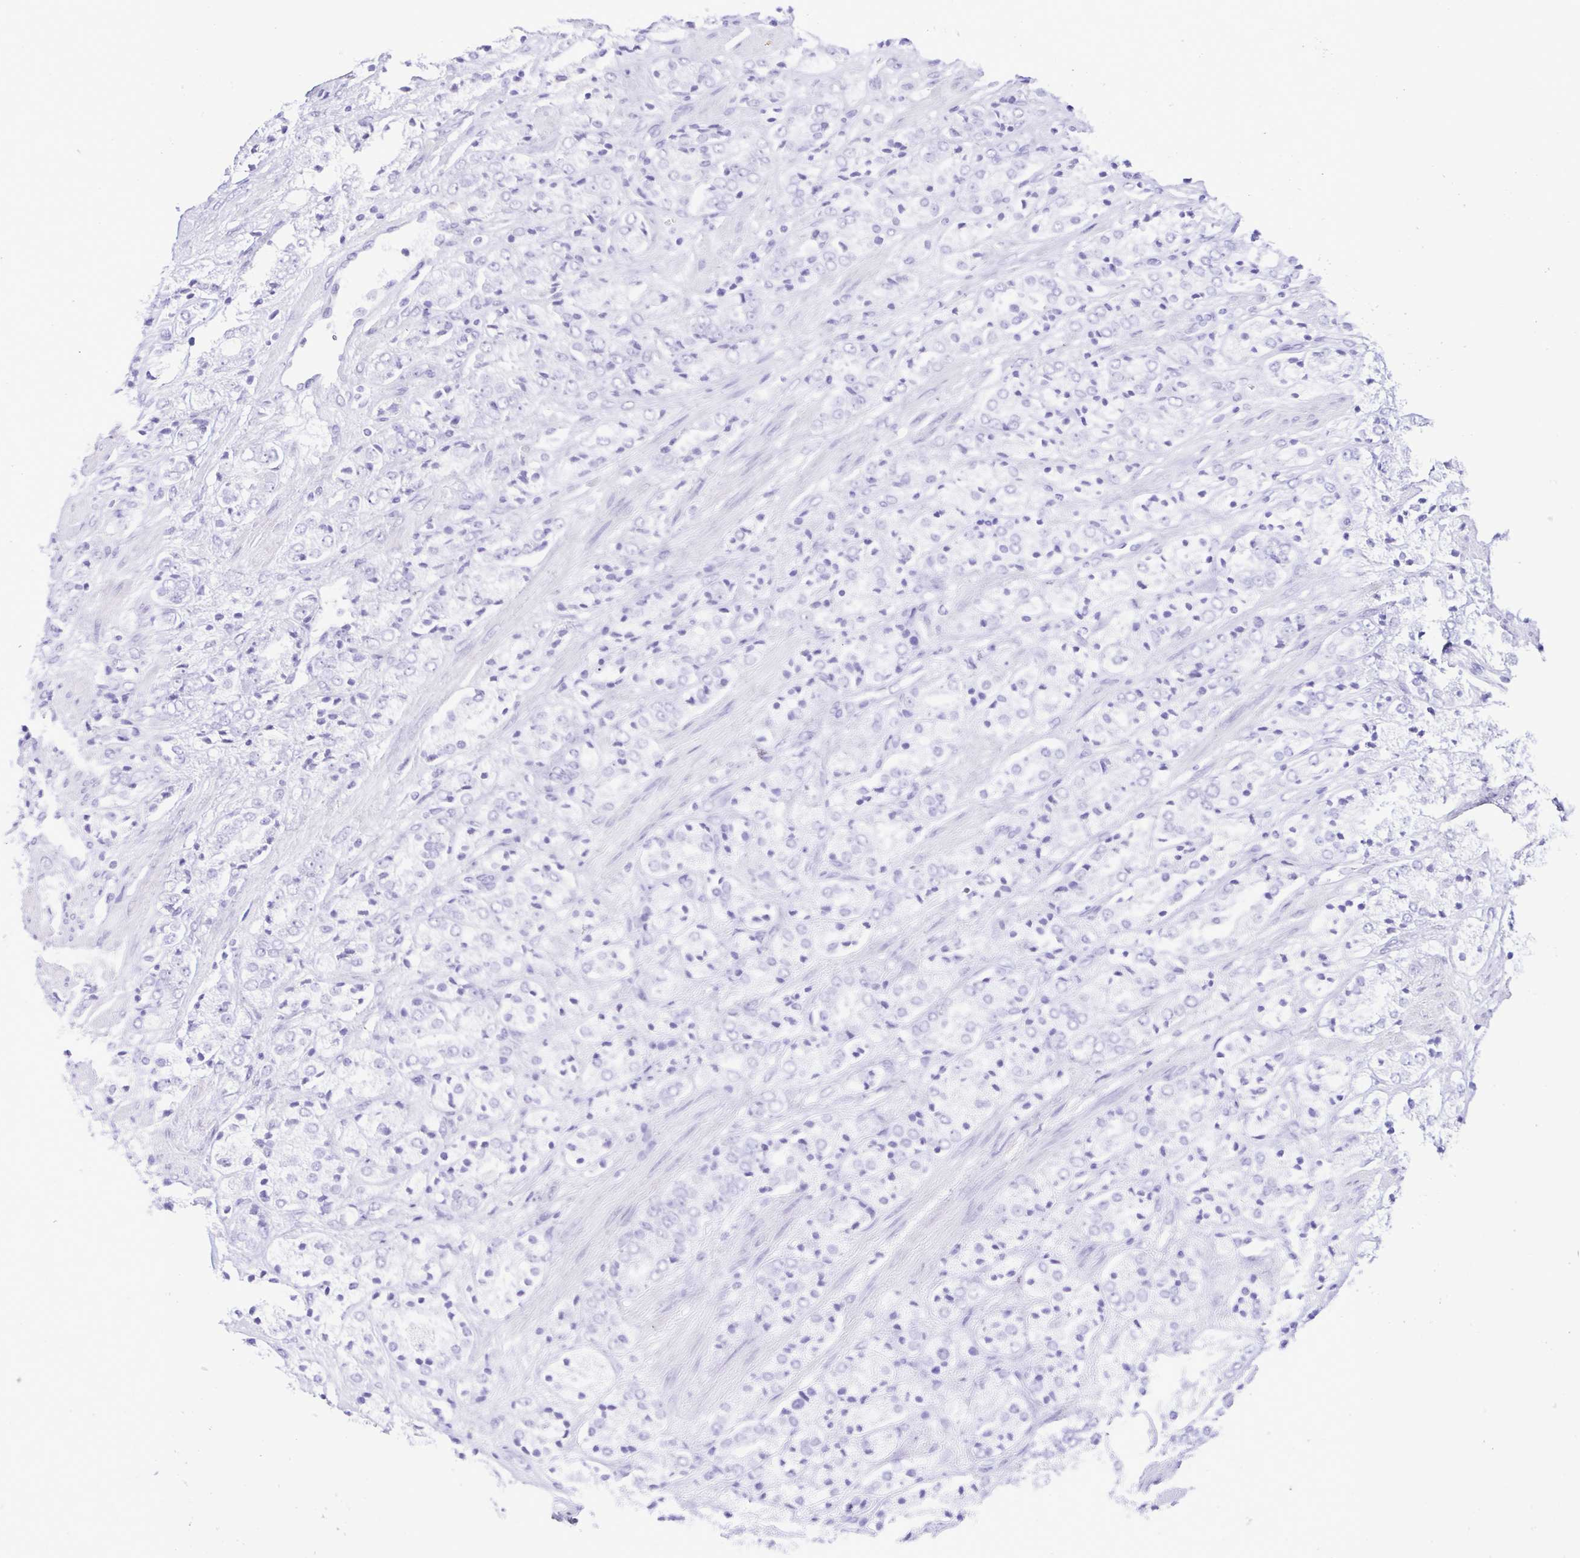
{"staining": {"intensity": "negative", "quantity": "none", "location": "none"}, "tissue": "prostate cancer", "cell_type": "Tumor cells", "image_type": "cancer", "snomed": [{"axis": "morphology", "description": "Adenocarcinoma, Low grade"}, {"axis": "topography", "description": "Prostate"}], "caption": "Protein analysis of adenocarcinoma (low-grade) (prostate) reveals no significant staining in tumor cells.", "gene": "ERP27", "patient": {"sex": "male", "age": 65}}